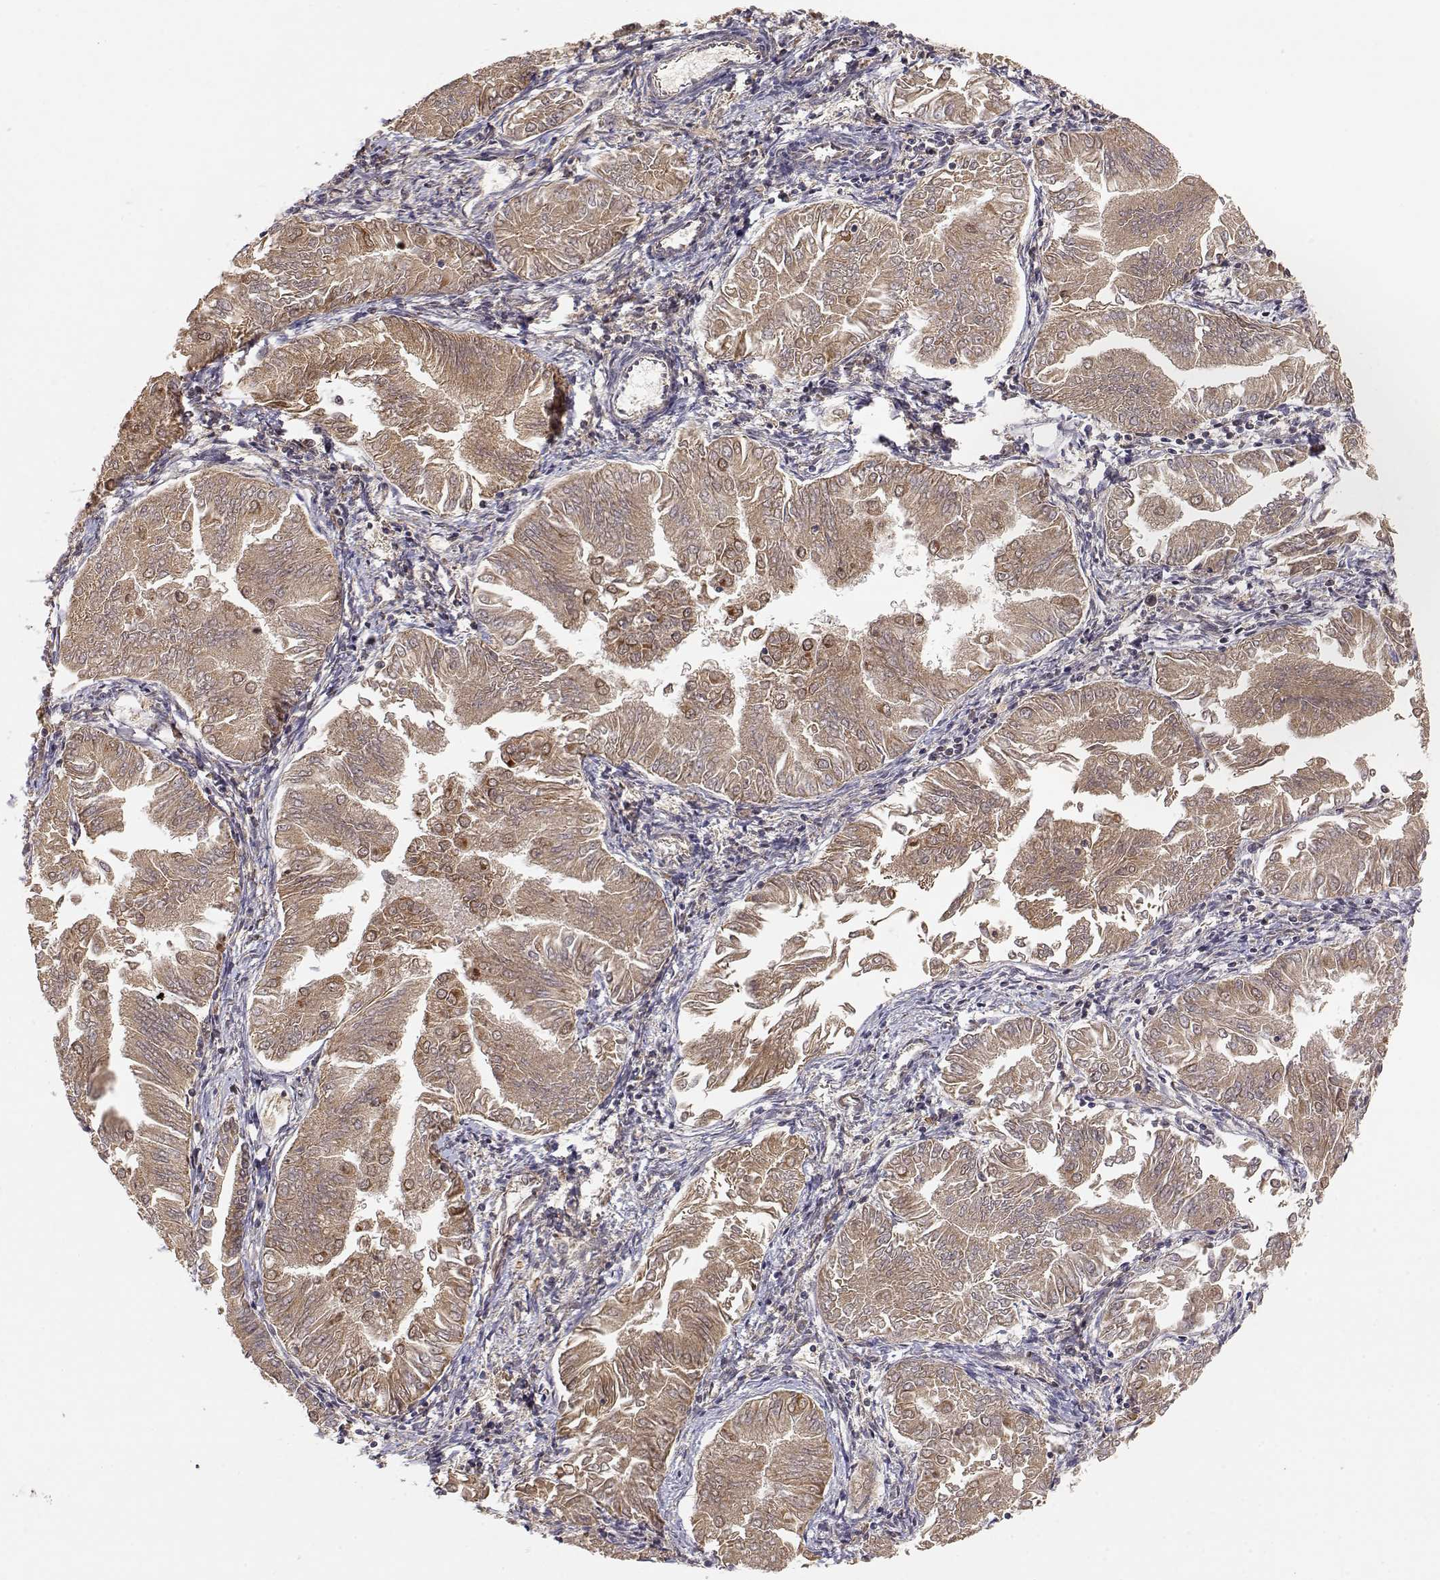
{"staining": {"intensity": "strong", "quantity": "<25%", "location": "cytoplasmic/membranous,nuclear"}, "tissue": "endometrial cancer", "cell_type": "Tumor cells", "image_type": "cancer", "snomed": [{"axis": "morphology", "description": "Adenocarcinoma, NOS"}, {"axis": "topography", "description": "Endometrium"}], "caption": "Protein staining of adenocarcinoma (endometrial) tissue reveals strong cytoplasmic/membranous and nuclear expression in approximately <25% of tumor cells.", "gene": "BRCA1", "patient": {"sex": "female", "age": 53}}